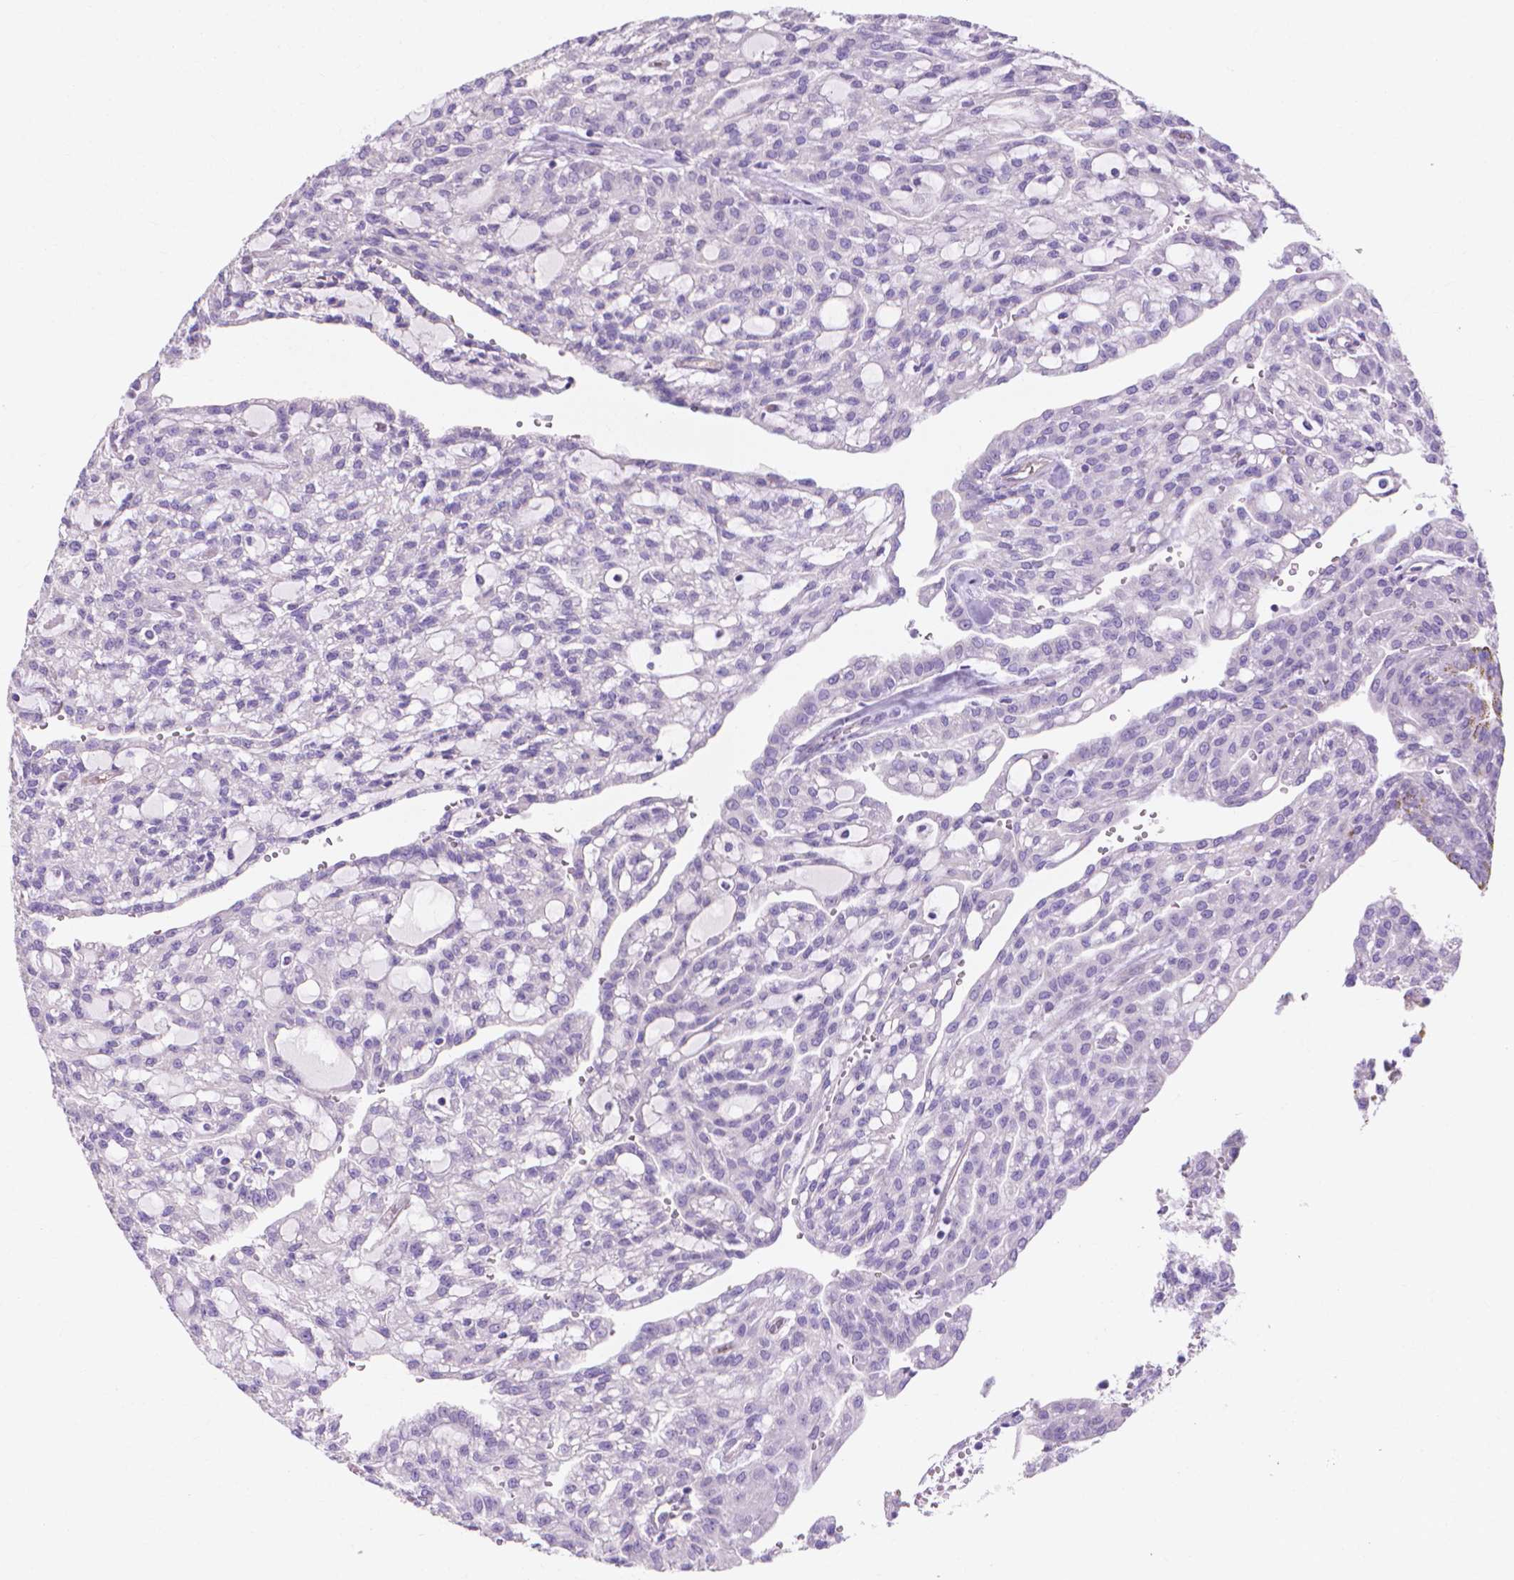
{"staining": {"intensity": "negative", "quantity": "none", "location": "none"}, "tissue": "renal cancer", "cell_type": "Tumor cells", "image_type": "cancer", "snomed": [{"axis": "morphology", "description": "Adenocarcinoma, NOS"}, {"axis": "topography", "description": "Kidney"}], "caption": "Immunohistochemistry of adenocarcinoma (renal) exhibits no staining in tumor cells.", "gene": "MBLAC1", "patient": {"sex": "male", "age": 63}}